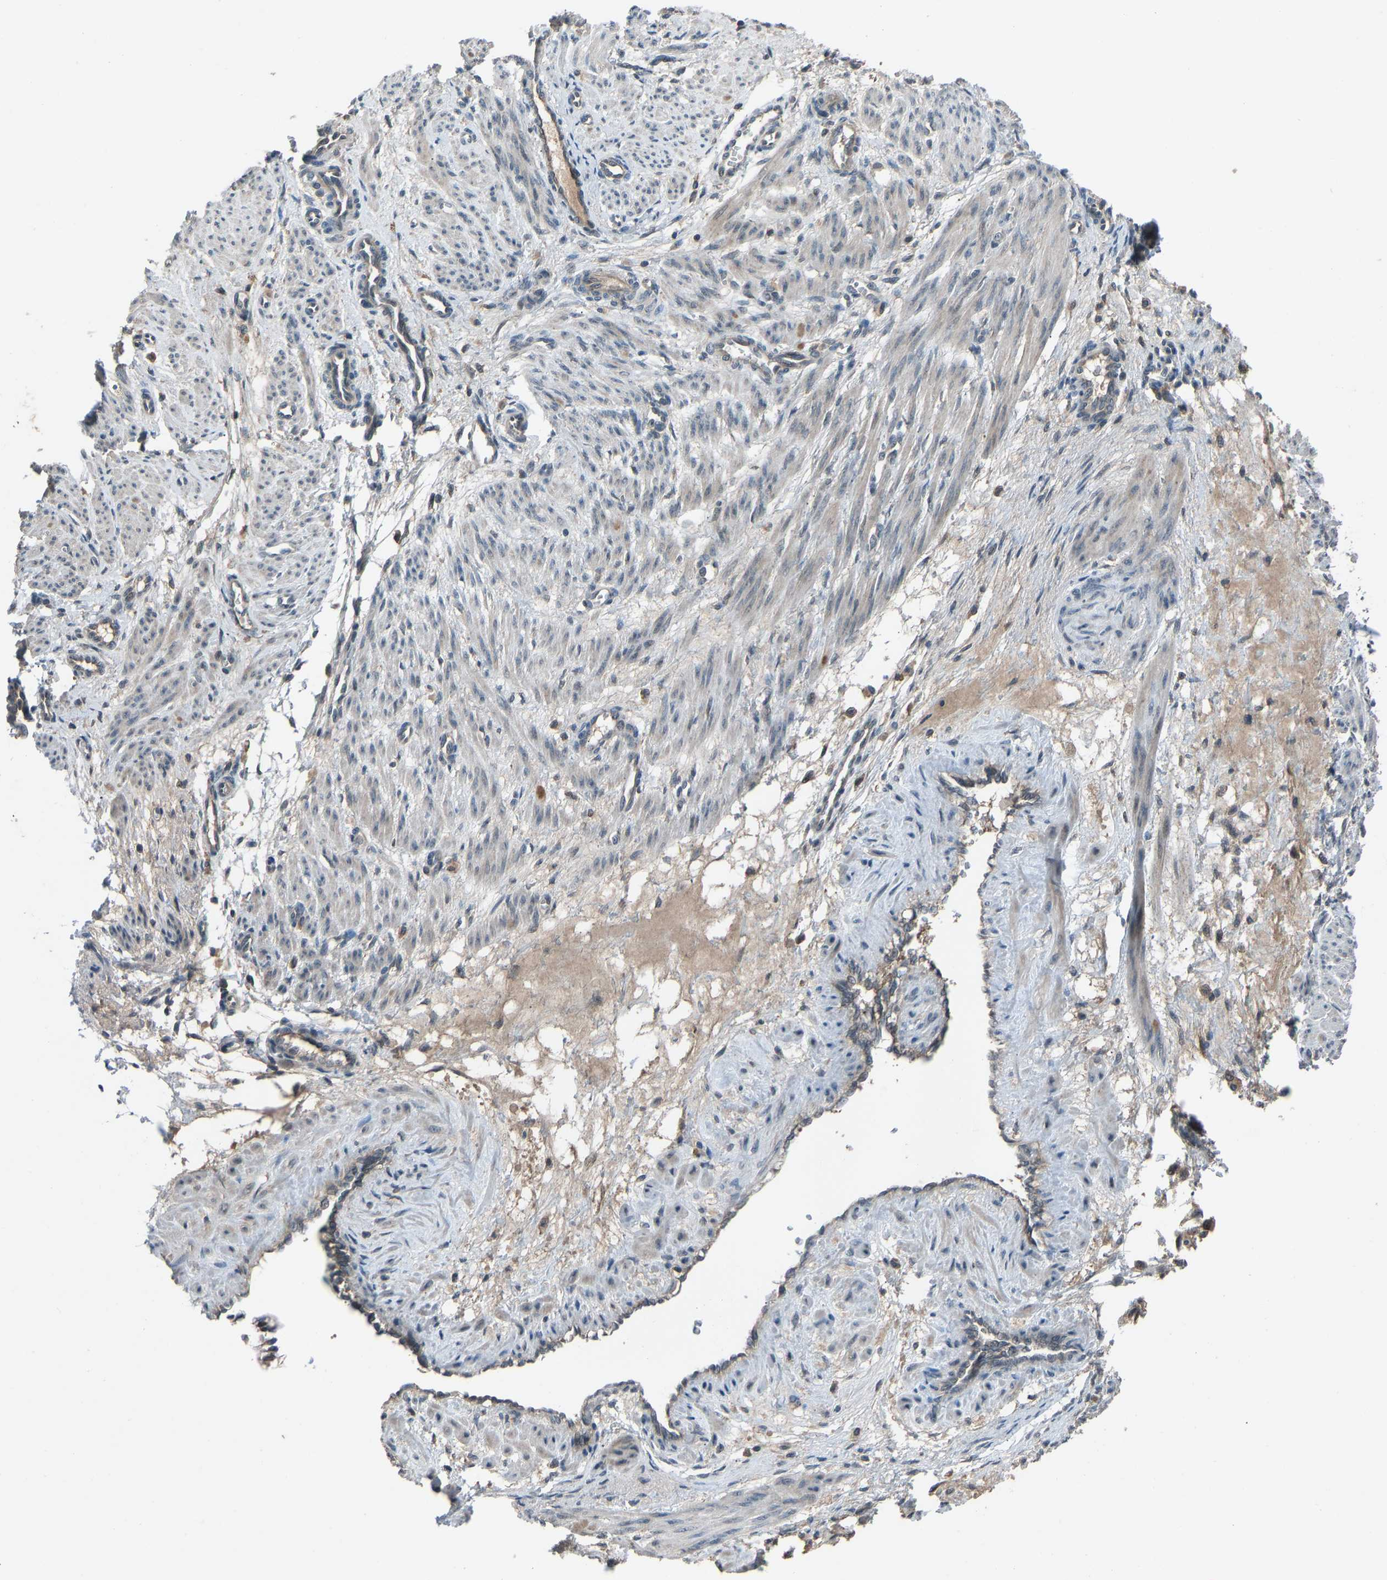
{"staining": {"intensity": "weak", "quantity": ">75%", "location": "cytoplasmic/membranous"}, "tissue": "smooth muscle", "cell_type": "Smooth muscle cells", "image_type": "normal", "snomed": [{"axis": "morphology", "description": "Normal tissue, NOS"}, {"axis": "topography", "description": "Endometrium"}], "caption": "Human smooth muscle stained for a protein (brown) displays weak cytoplasmic/membranous positive expression in about >75% of smooth muscle cells.", "gene": "SLC43A1", "patient": {"sex": "female", "age": 33}}